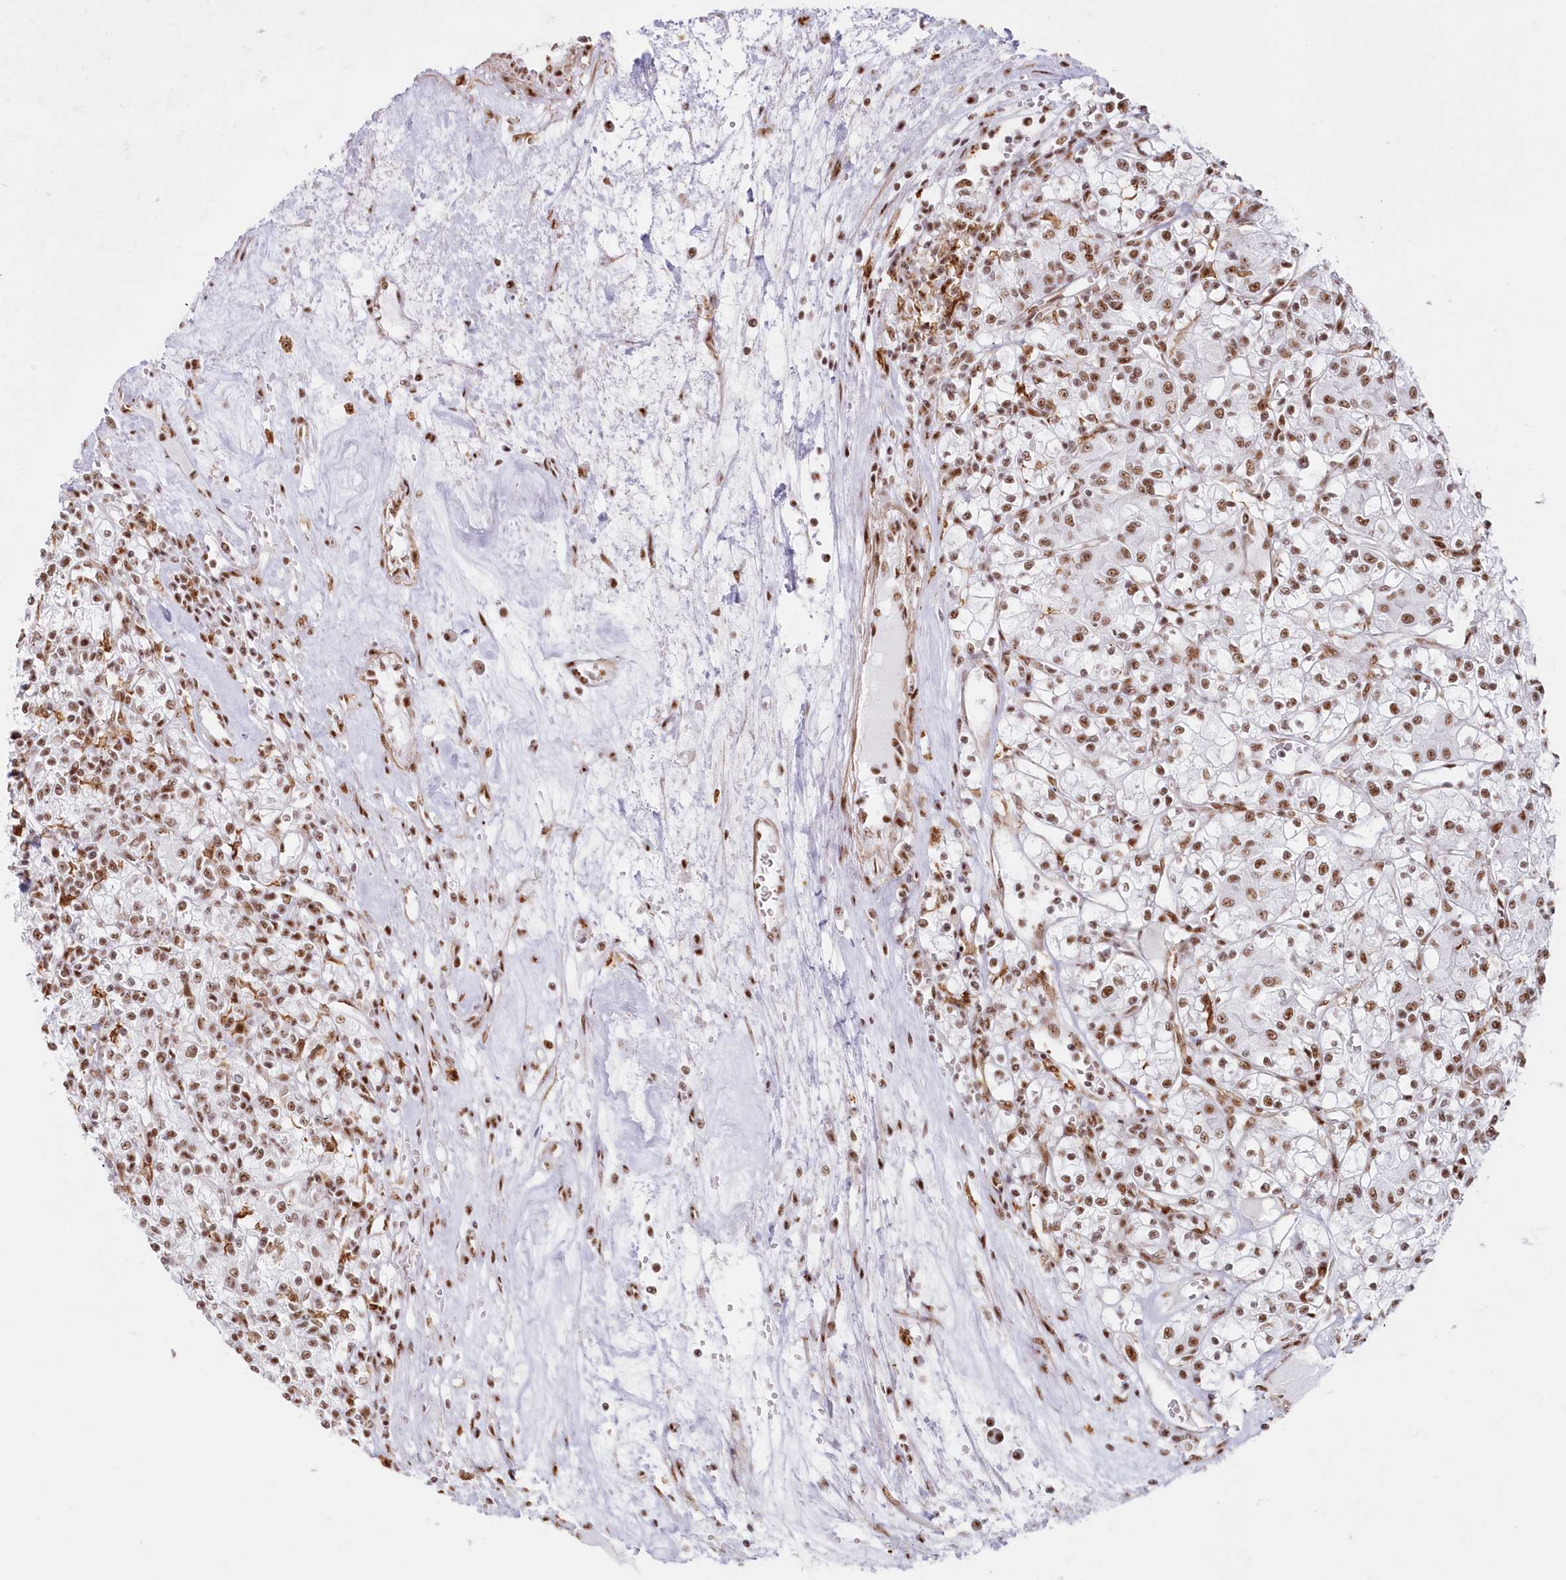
{"staining": {"intensity": "moderate", "quantity": ">75%", "location": "nuclear"}, "tissue": "renal cancer", "cell_type": "Tumor cells", "image_type": "cancer", "snomed": [{"axis": "morphology", "description": "Adenocarcinoma, NOS"}, {"axis": "topography", "description": "Kidney"}], "caption": "This histopathology image reveals IHC staining of renal cancer, with medium moderate nuclear positivity in about >75% of tumor cells.", "gene": "DDX46", "patient": {"sex": "female", "age": 59}}